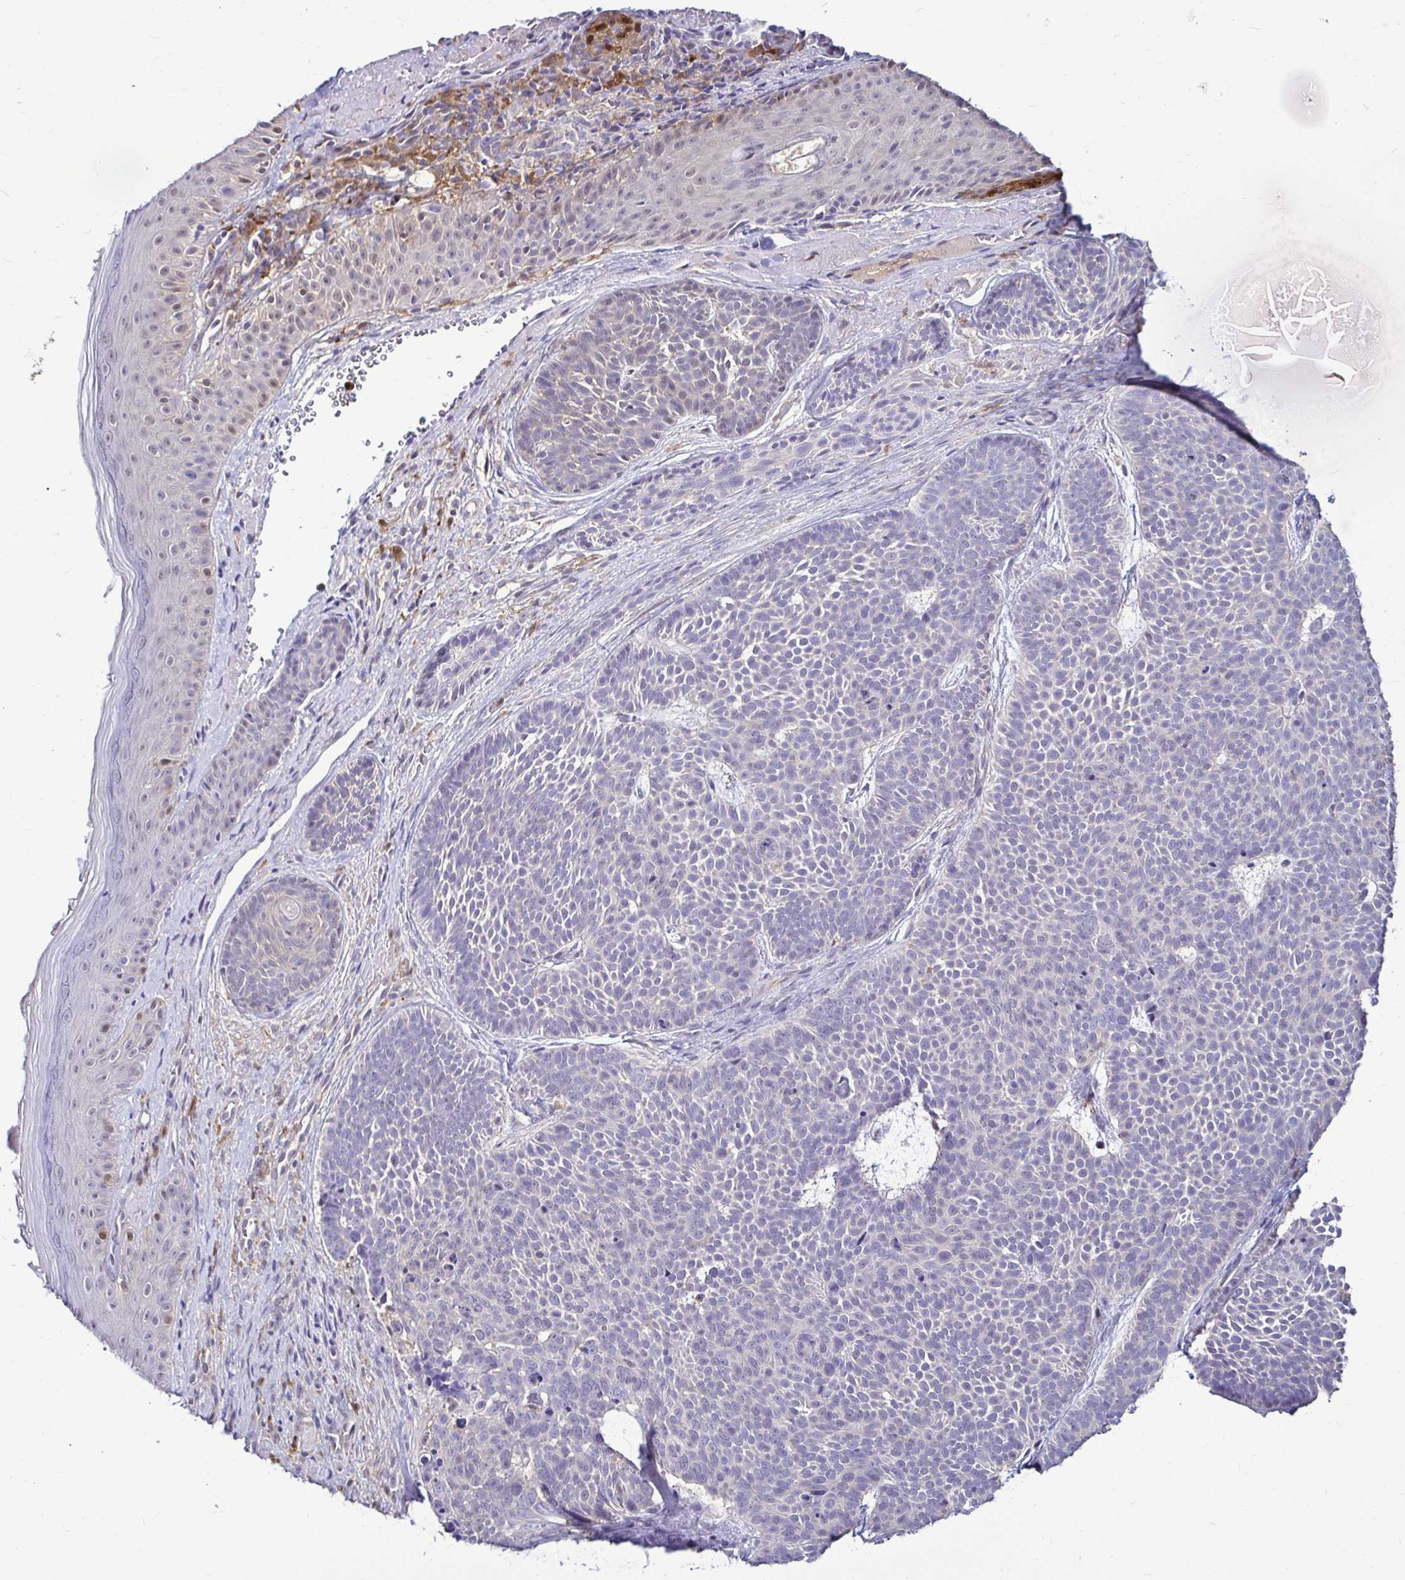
{"staining": {"intensity": "negative", "quantity": "none", "location": "none"}, "tissue": "skin cancer", "cell_type": "Tumor cells", "image_type": "cancer", "snomed": [{"axis": "morphology", "description": "Basal cell carcinoma"}, {"axis": "topography", "description": "Skin"}], "caption": "Micrograph shows no protein expression in tumor cells of basal cell carcinoma (skin) tissue. The staining was performed using DAB to visualize the protein expression in brown, while the nuclei were stained in blue with hematoxylin (Magnification: 20x).", "gene": "IDH1", "patient": {"sex": "male", "age": 81}}